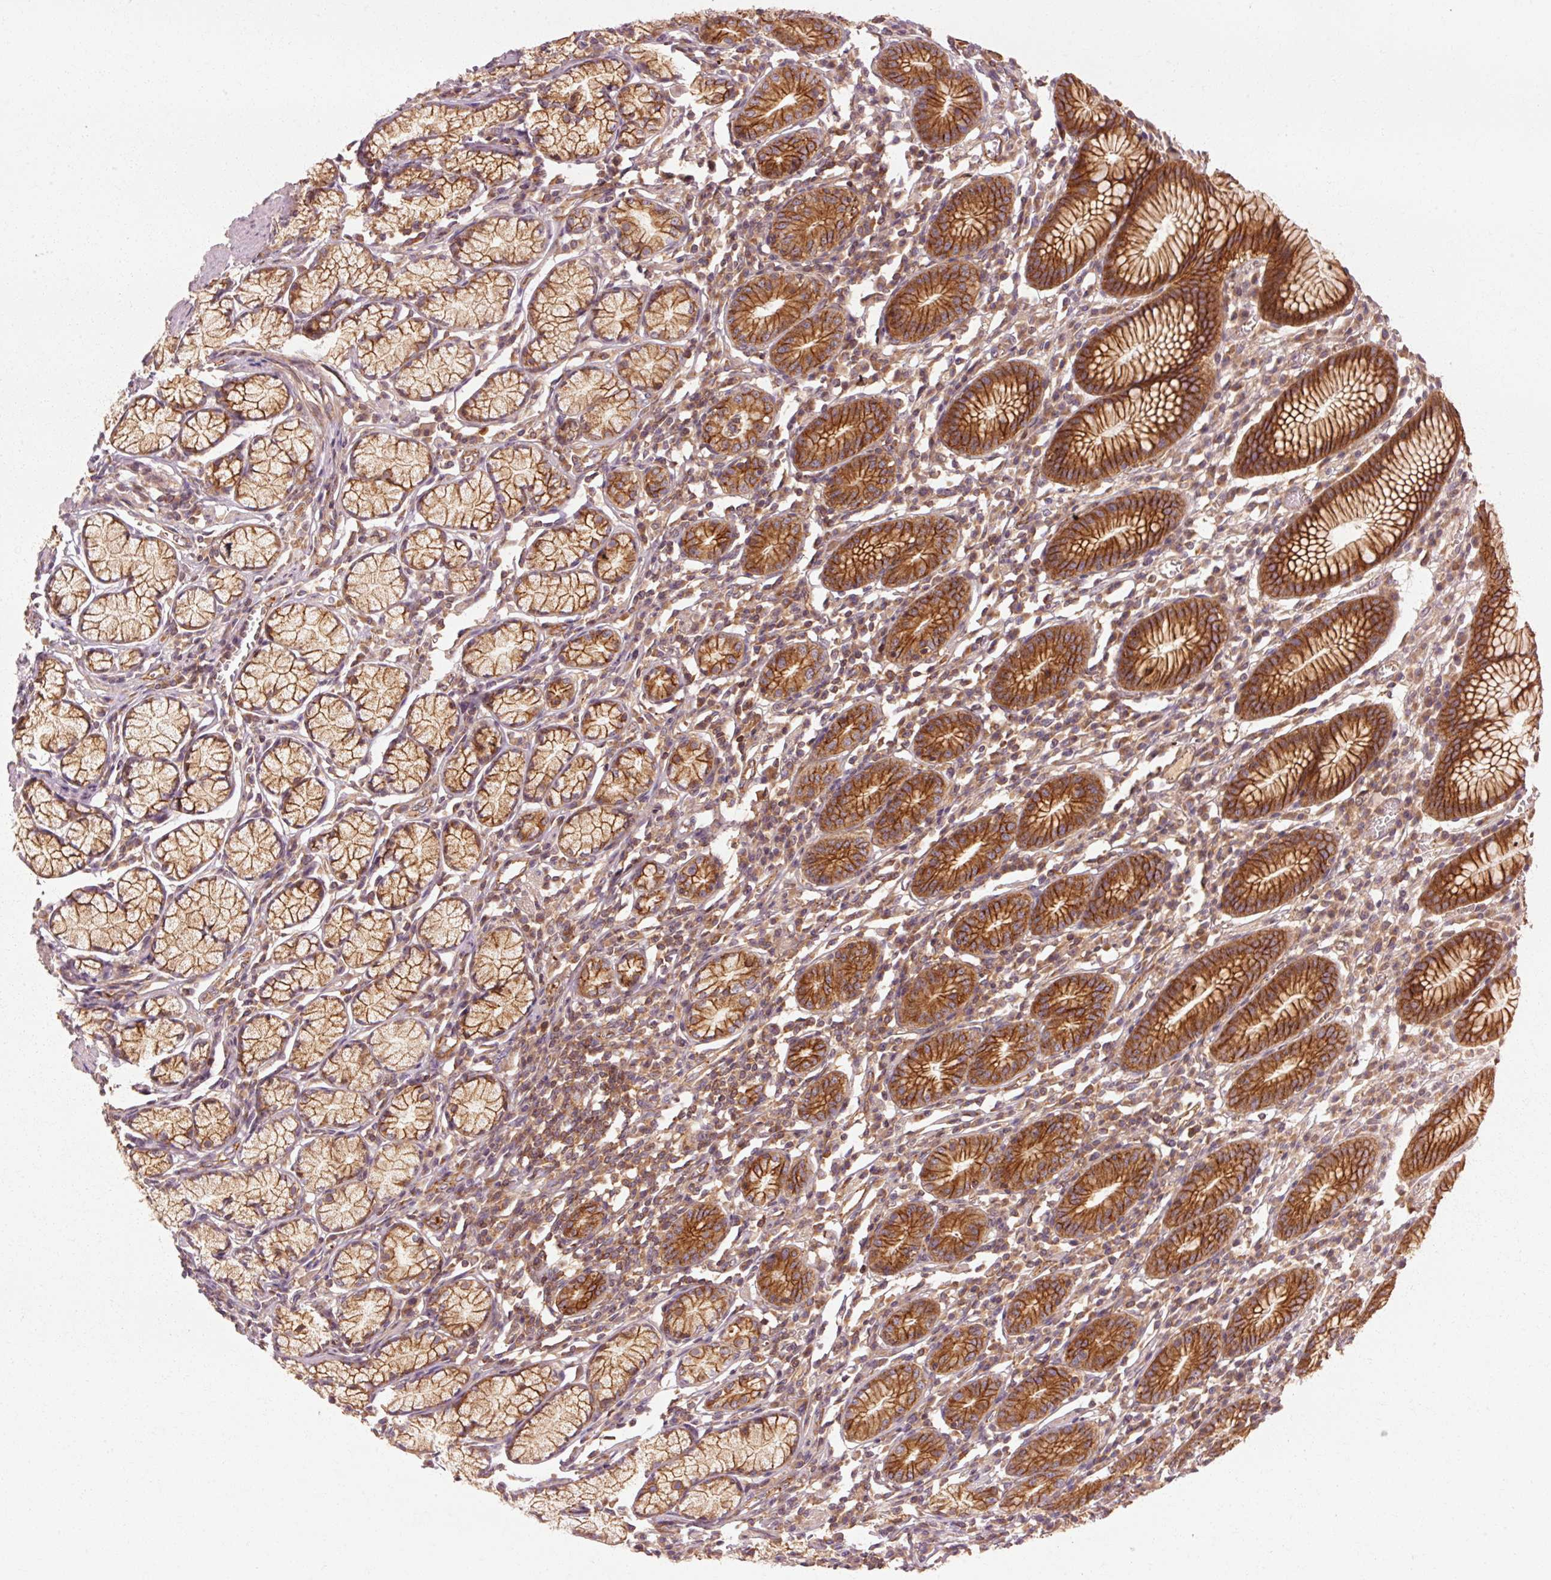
{"staining": {"intensity": "strong", "quantity": ">75%", "location": "cytoplasmic/membranous"}, "tissue": "stomach", "cell_type": "Glandular cells", "image_type": "normal", "snomed": [{"axis": "morphology", "description": "Normal tissue, NOS"}, {"axis": "topography", "description": "Stomach"}], "caption": "Strong cytoplasmic/membranous protein expression is present in approximately >75% of glandular cells in stomach. Ihc stains the protein in brown and the nuclei are stained blue.", "gene": "CTNNA1", "patient": {"sex": "male", "age": 55}}